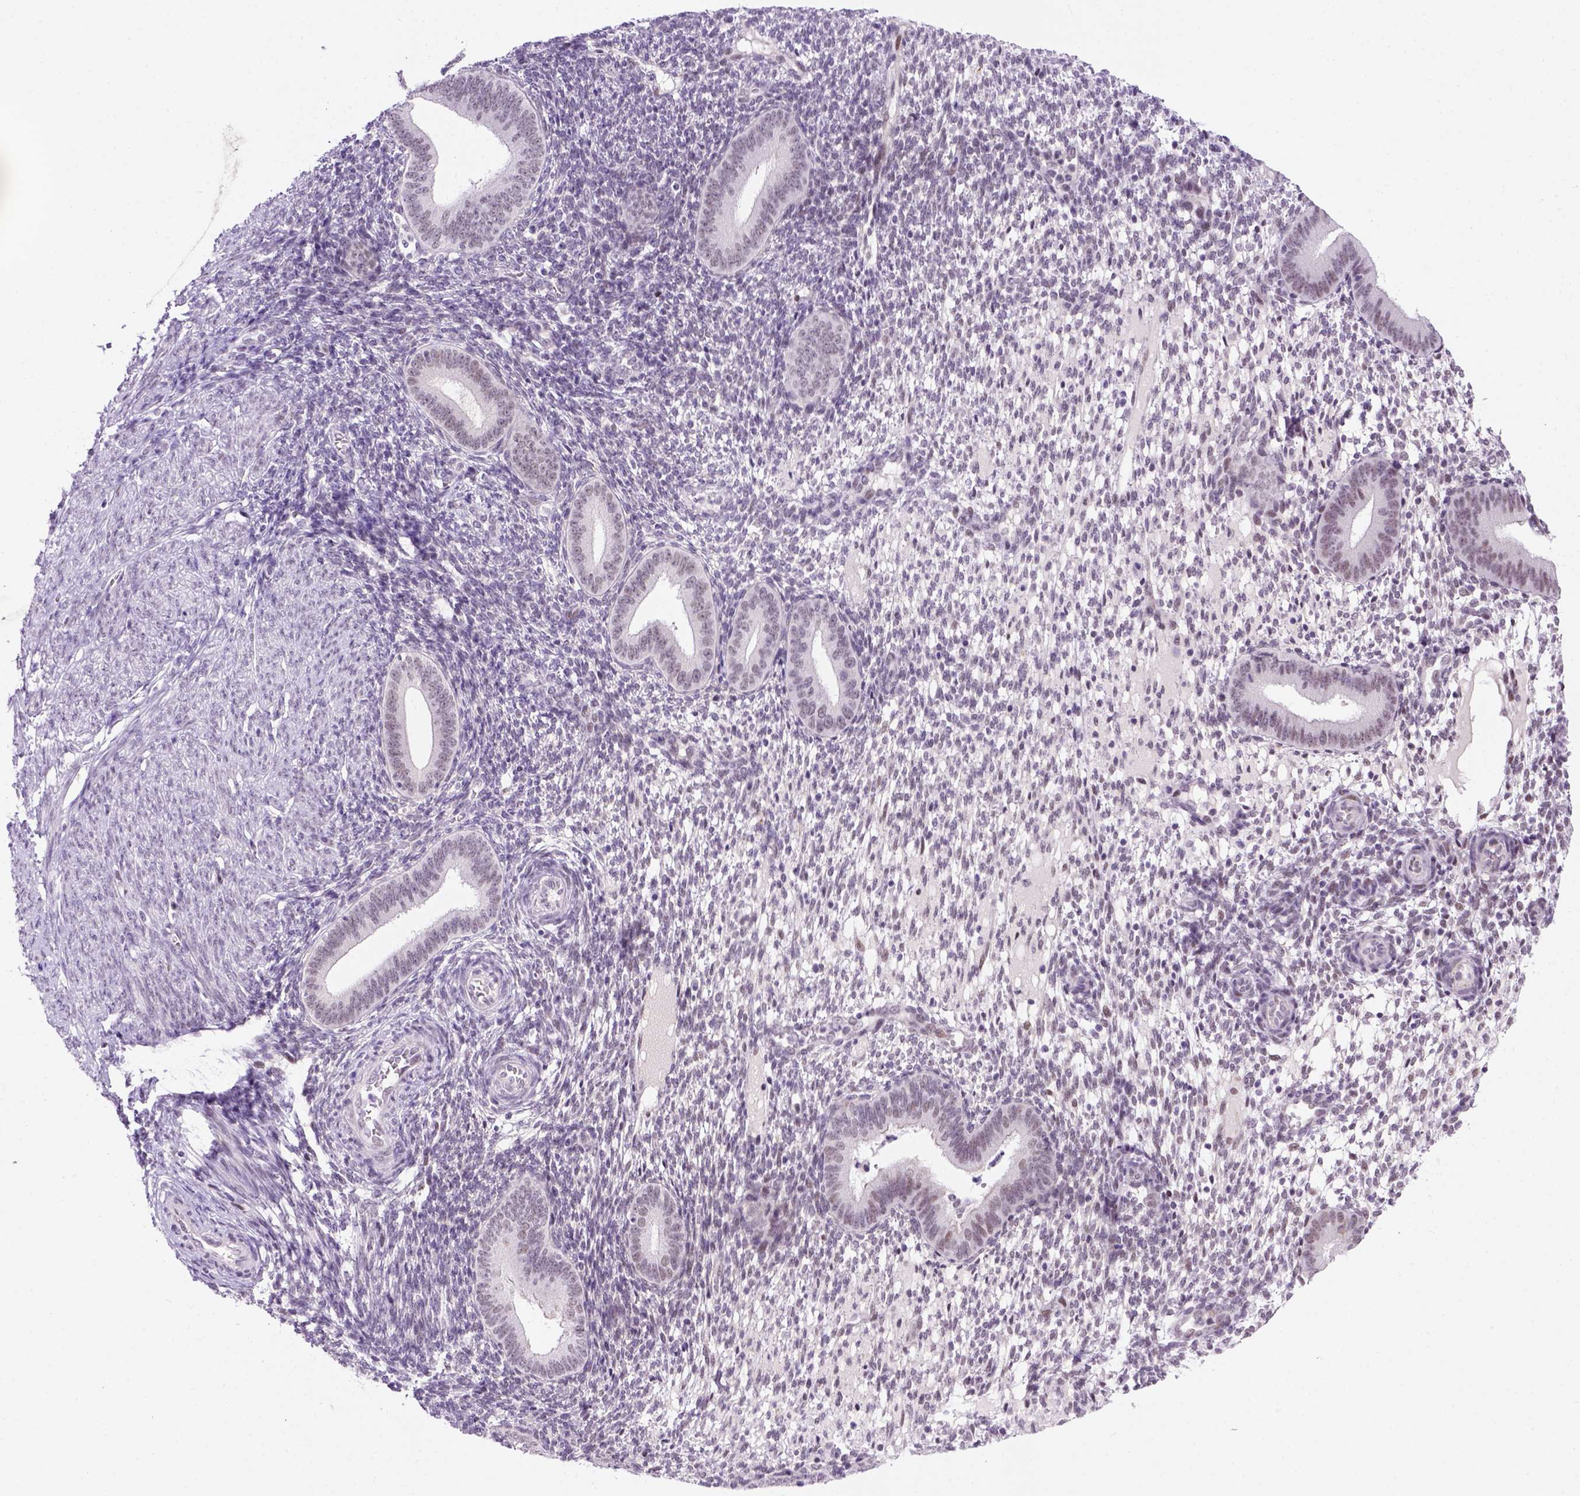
{"staining": {"intensity": "negative", "quantity": "none", "location": "none"}, "tissue": "endometrium", "cell_type": "Cells in endometrial stroma", "image_type": "normal", "snomed": [{"axis": "morphology", "description": "Normal tissue, NOS"}, {"axis": "topography", "description": "Endometrium"}], "caption": "Immunohistochemistry photomicrograph of normal endometrium stained for a protein (brown), which shows no expression in cells in endometrial stroma.", "gene": "TBPL1", "patient": {"sex": "female", "age": 40}}